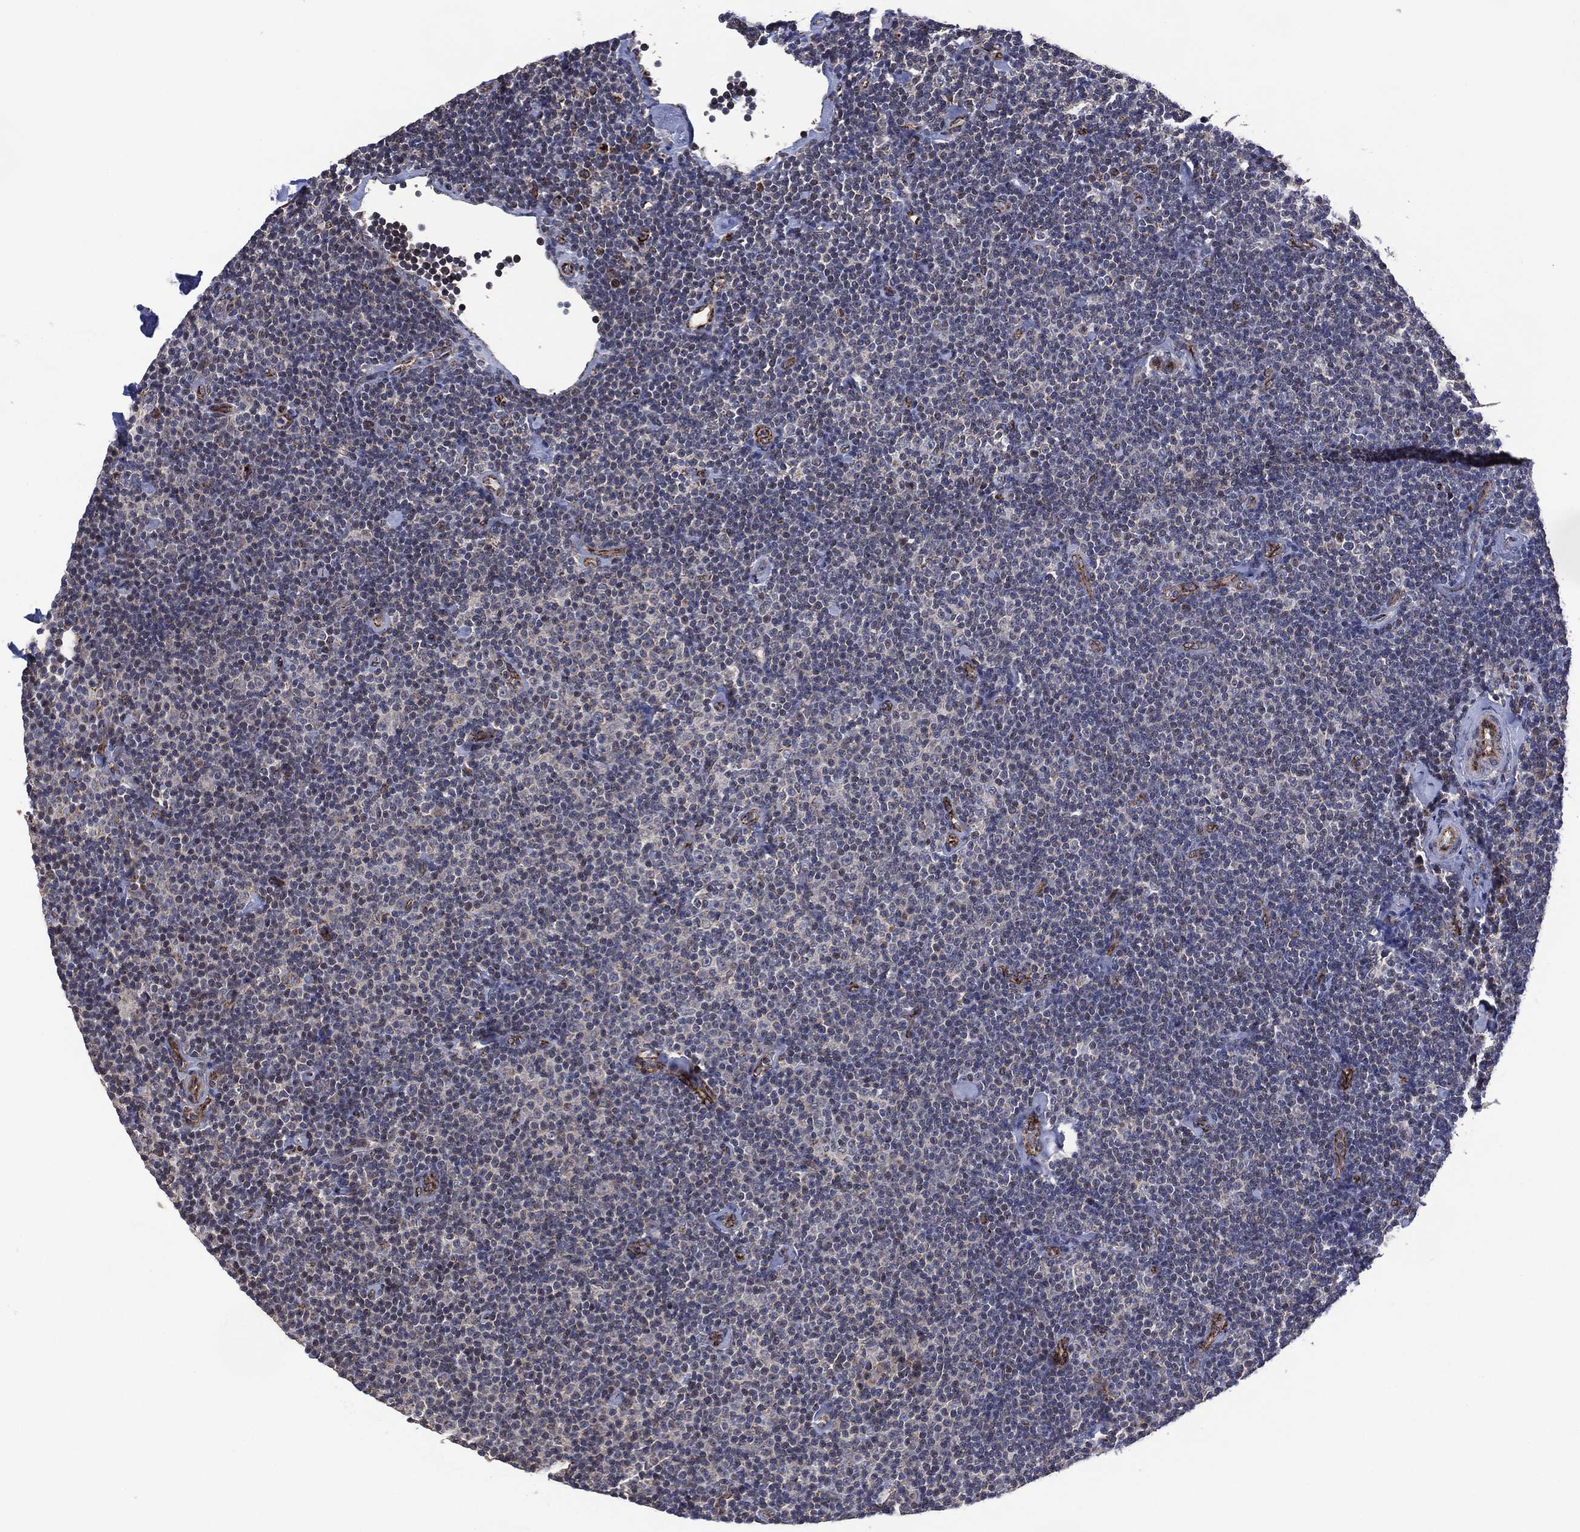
{"staining": {"intensity": "negative", "quantity": "none", "location": "none"}, "tissue": "lymphoma", "cell_type": "Tumor cells", "image_type": "cancer", "snomed": [{"axis": "morphology", "description": "Malignant lymphoma, non-Hodgkin's type, Low grade"}, {"axis": "topography", "description": "Lymph node"}], "caption": "High power microscopy micrograph of an immunohistochemistry (IHC) histopathology image of malignant lymphoma, non-Hodgkin's type (low-grade), revealing no significant positivity in tumor cells.", "gene": "HTD2", "patient": {"sex": "male", "age": 81}}